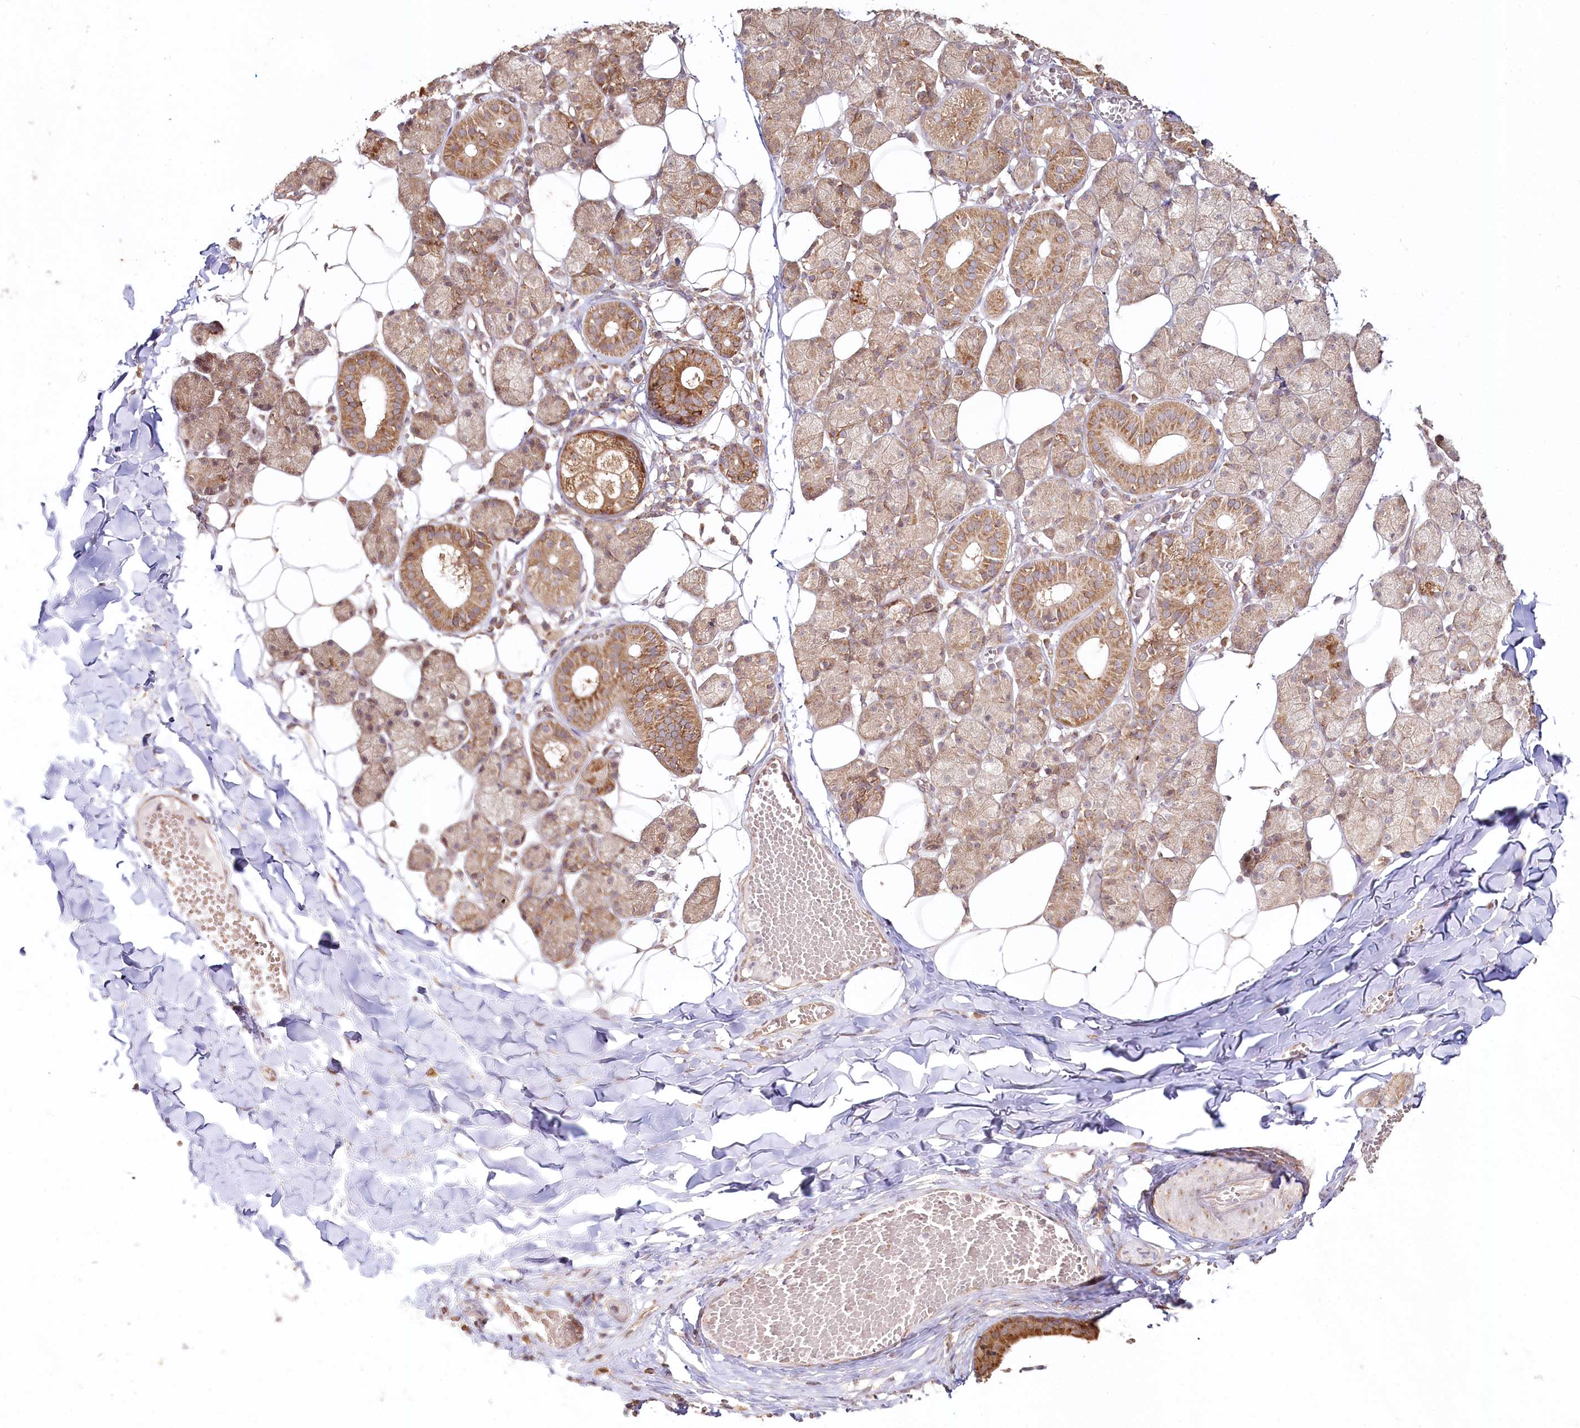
{"staining": {"intensity": "moderate", "quantity": "25%-75%", "location": "cytoplasmic/membranous"}, "tissue": "salivary gland", "cell_type": "Glandular cells", "image_type": "normal", "snomed": [{"axis": "morphology", "description": "Normal tissue, NOS"}, {"axis": "topography", "description": "Salivary gland"}], "caption": "Protein staining of normal salivary gland shows moderate cytoplasmic/membranous positivity in about 25%-75% of glandular cells. (brown staining indicates protein expression, while blue staining denotes nuclei).", "gene": "OTUD4", "patient": {"sex": "female", "age": 33}}